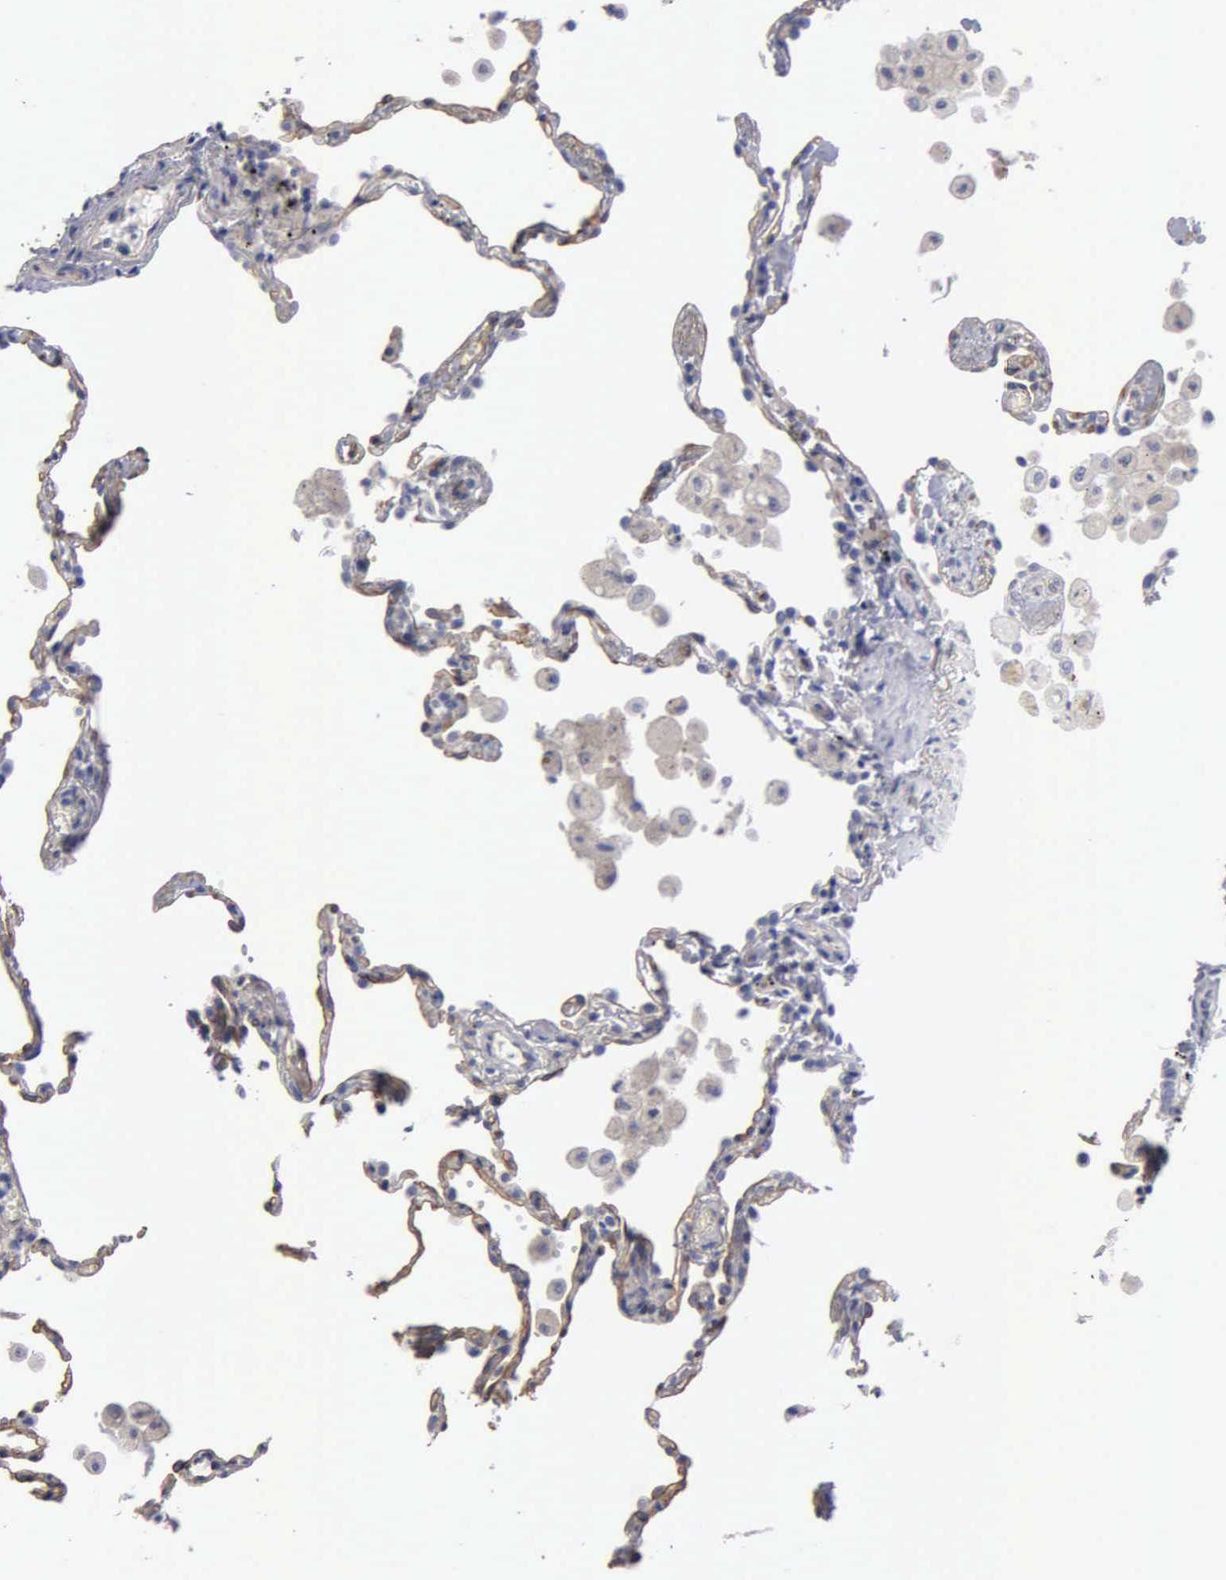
{"staining": {"intensity": "weak", "quantity": "25%-75%", "location": "cytoplasmic/membranous"}, "tissue": "lung", "cell_type": "Alveolar cells", "image_type": "normal", "snomed": [{"axis": "morphology", "description": "Normal tissue, NOS"}, {"axis": "topography", "description": "Lung"}], "caption": "Approximately 25%-75% of alveolar cells in benign lung demonstrate weak cytoplasmic/membranous protein positivity as visualized by brown immunohistochemical staining.", "gene": "RDX", "patient": {"sex": "male", "age": 71}}